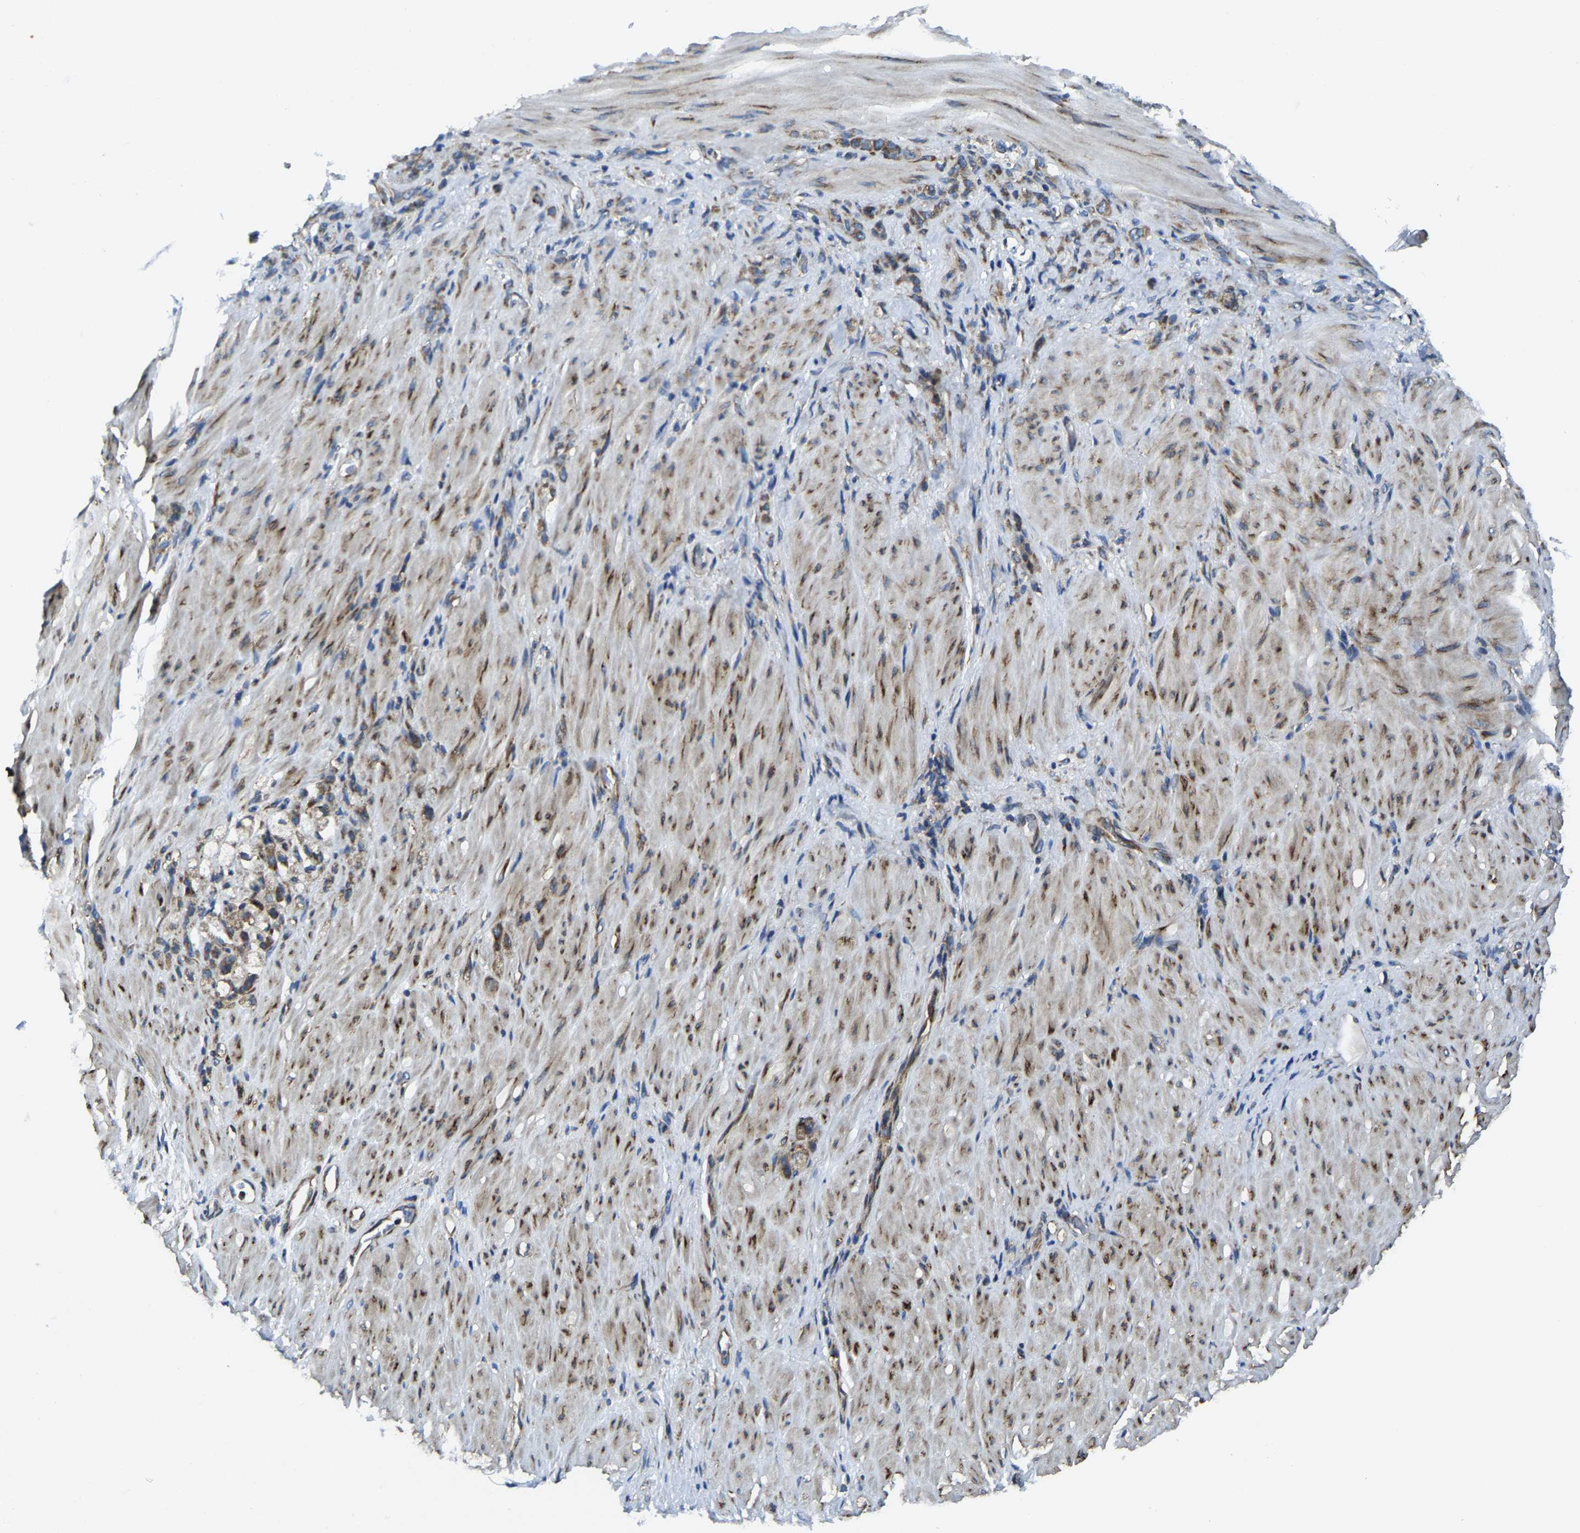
{"staining": {"intensity": "moderate", "quantity": ">75%", "location": "cytoplasmic/membranous"}, "tissue": "stomach cancer", "cell_type": "Tumor cells", "image_type": "cancer", "snomed": [{"axis": "morphology", "description": "Normal tissue, NOS"}, {"axis": "morphology", "description": "Adenocarcinoma, NOS"}, {"axis": "topography", "description": "Stomach"}], "caption": "Immunohistochemistry (DAB) staining of human stomach adenocarcinoma demonstrates moderate cytoplasmic/membranous protein staining in approximately >75% of tumor cells. (brown staining indicates protein expression, while blue staining denotes nuclei).", "gene": "G3BP2", "patient": {"sex": "male", "age": 82}}